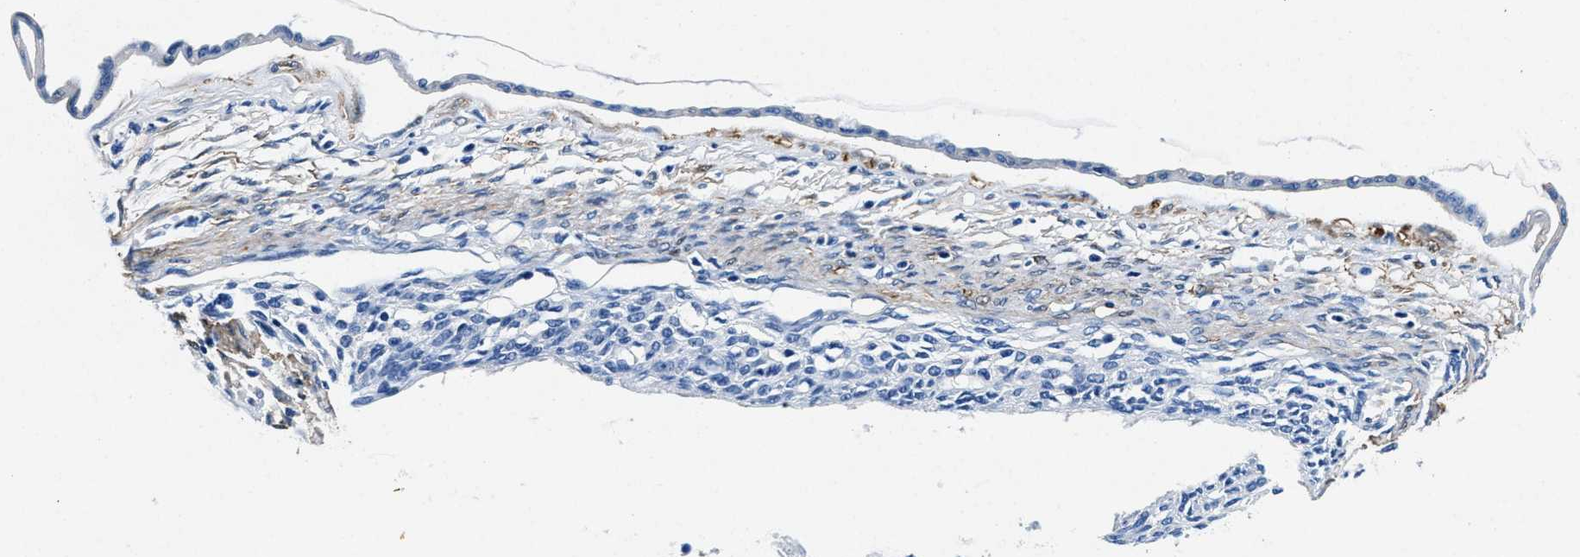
{"staining": {"intensity": "negative", "quantity": "none", "location": "none"}, "tissue": "ovarian cancer", "cell_type": "Tumor cells", "image_type": "cancer", "snomed": [{"axis": "morphology", "description": "Cystadenocarcinoma, mucinous, NOS"}, {"axis": "topography", "description": "Ovary"}], "caption": "Protein analysis of mucinous cystadenocarcinoma (ovarian) demonstrates no significant staining in tumor cells.", "gene": "TEX261", "patient": {"sex": "female", "age": 73}}